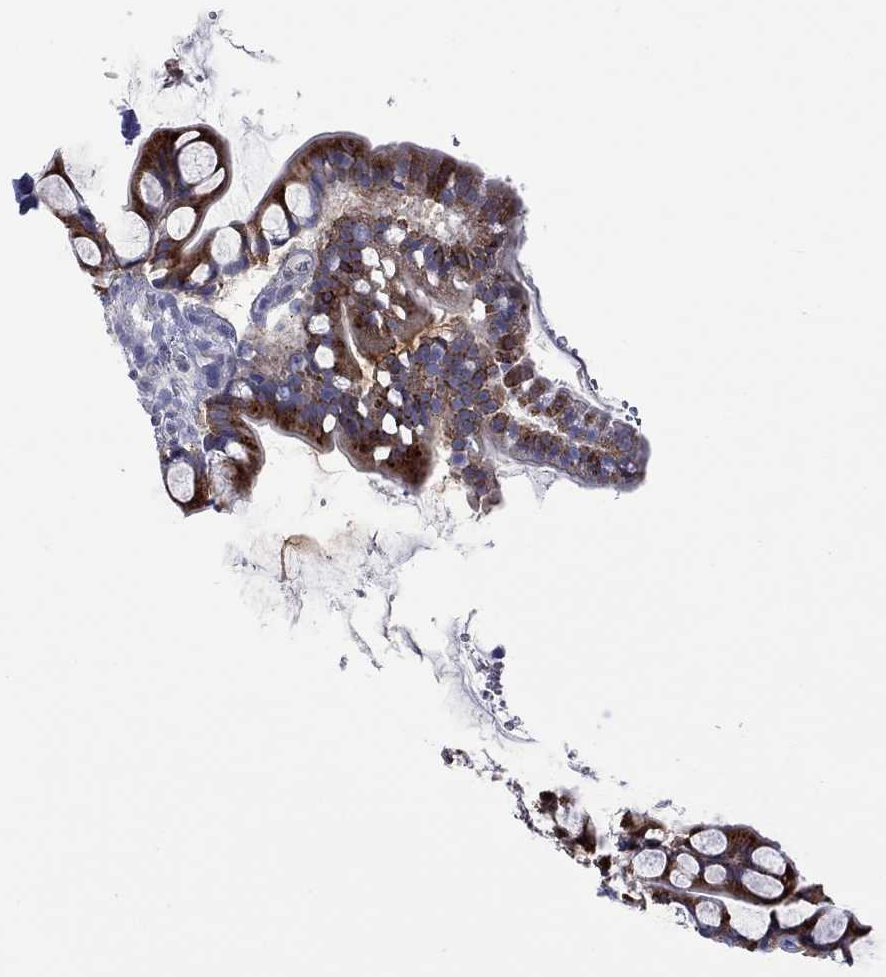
{"staining": {"intensity": "strong", "quantity": ">75%", "location": "cytoplasmic/membranous"}, "tissue": "small intestine", "cell_type": "Glandular cells", "image_type": "normal", "snomed": [{"axis": "morphology", "description": "Normal tissue, NOS"}, {"axis": "topography", "description": "Small intestine"}], "caption": "The image reveals staining of normal small intestine, revealing strong cytoplasmic/membranous protein staining (brown color) within glandular cells.", "gene": "CTNNBIP1", "patient": {"sex": "male", "age": 70}}